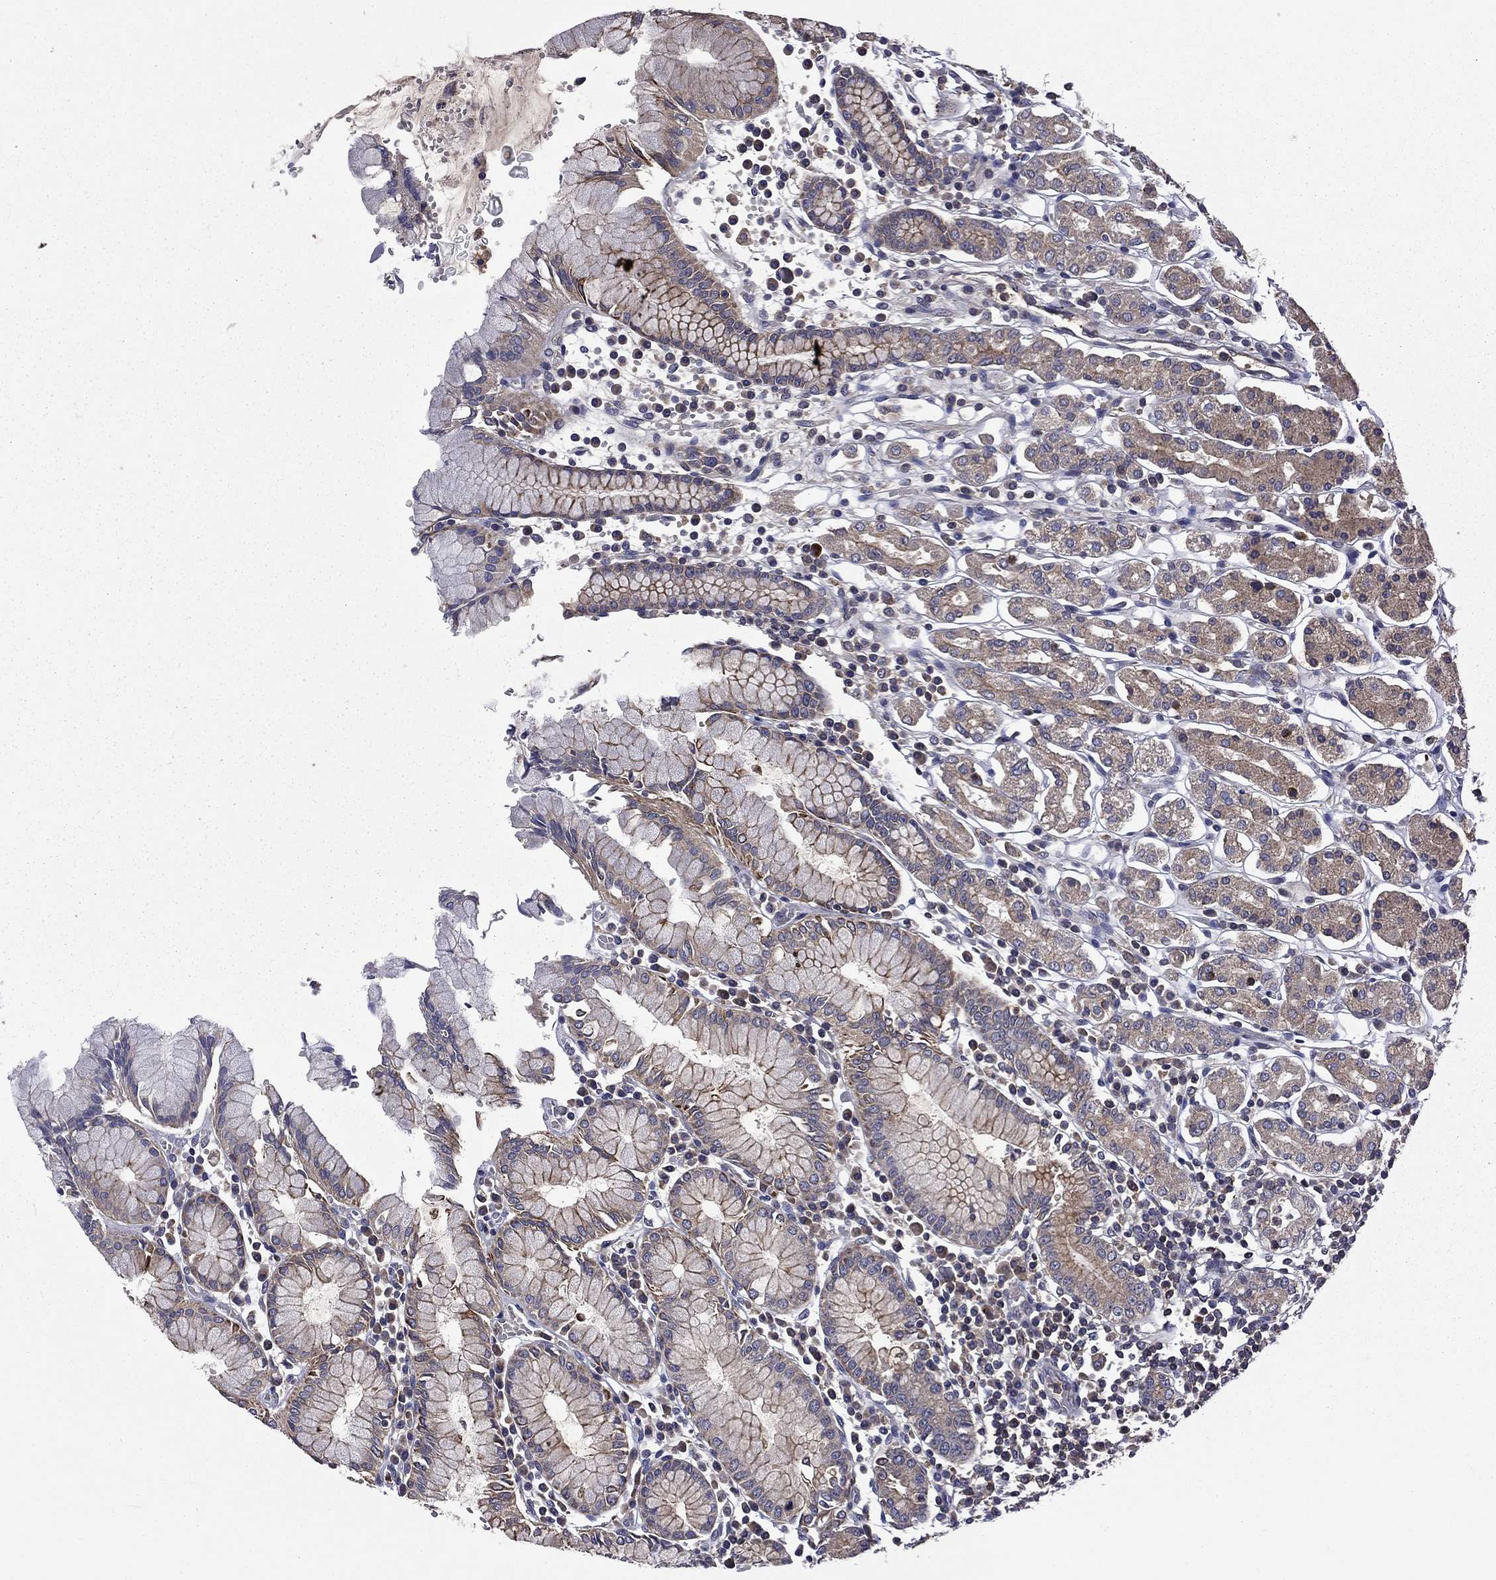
{"staining": {"intensity": "weak", "quantity": "25%-75%", "location": "cytoplasmic/membranous"}, "tissue": "stomach", "cell_type": "Glandular cells", "image_type": "normal", "snomed": [{"axis": "morphology", "description": "Normal tissue, NOS"}, {"axis": "topography", "description": "Stomach, upper"}, {"axis": "topography", "description": "Stomach"}], "caption": "Stomach stained with DAB (3,3'-diaminobenzidine) immunohistochemistry exhibits low levels of weak cytoplasmic/membranous positivity in approximately 25%-75% of glandular cells.", "gene": "CEACAM7", "patient": {"sex": "male", "age": 62}}